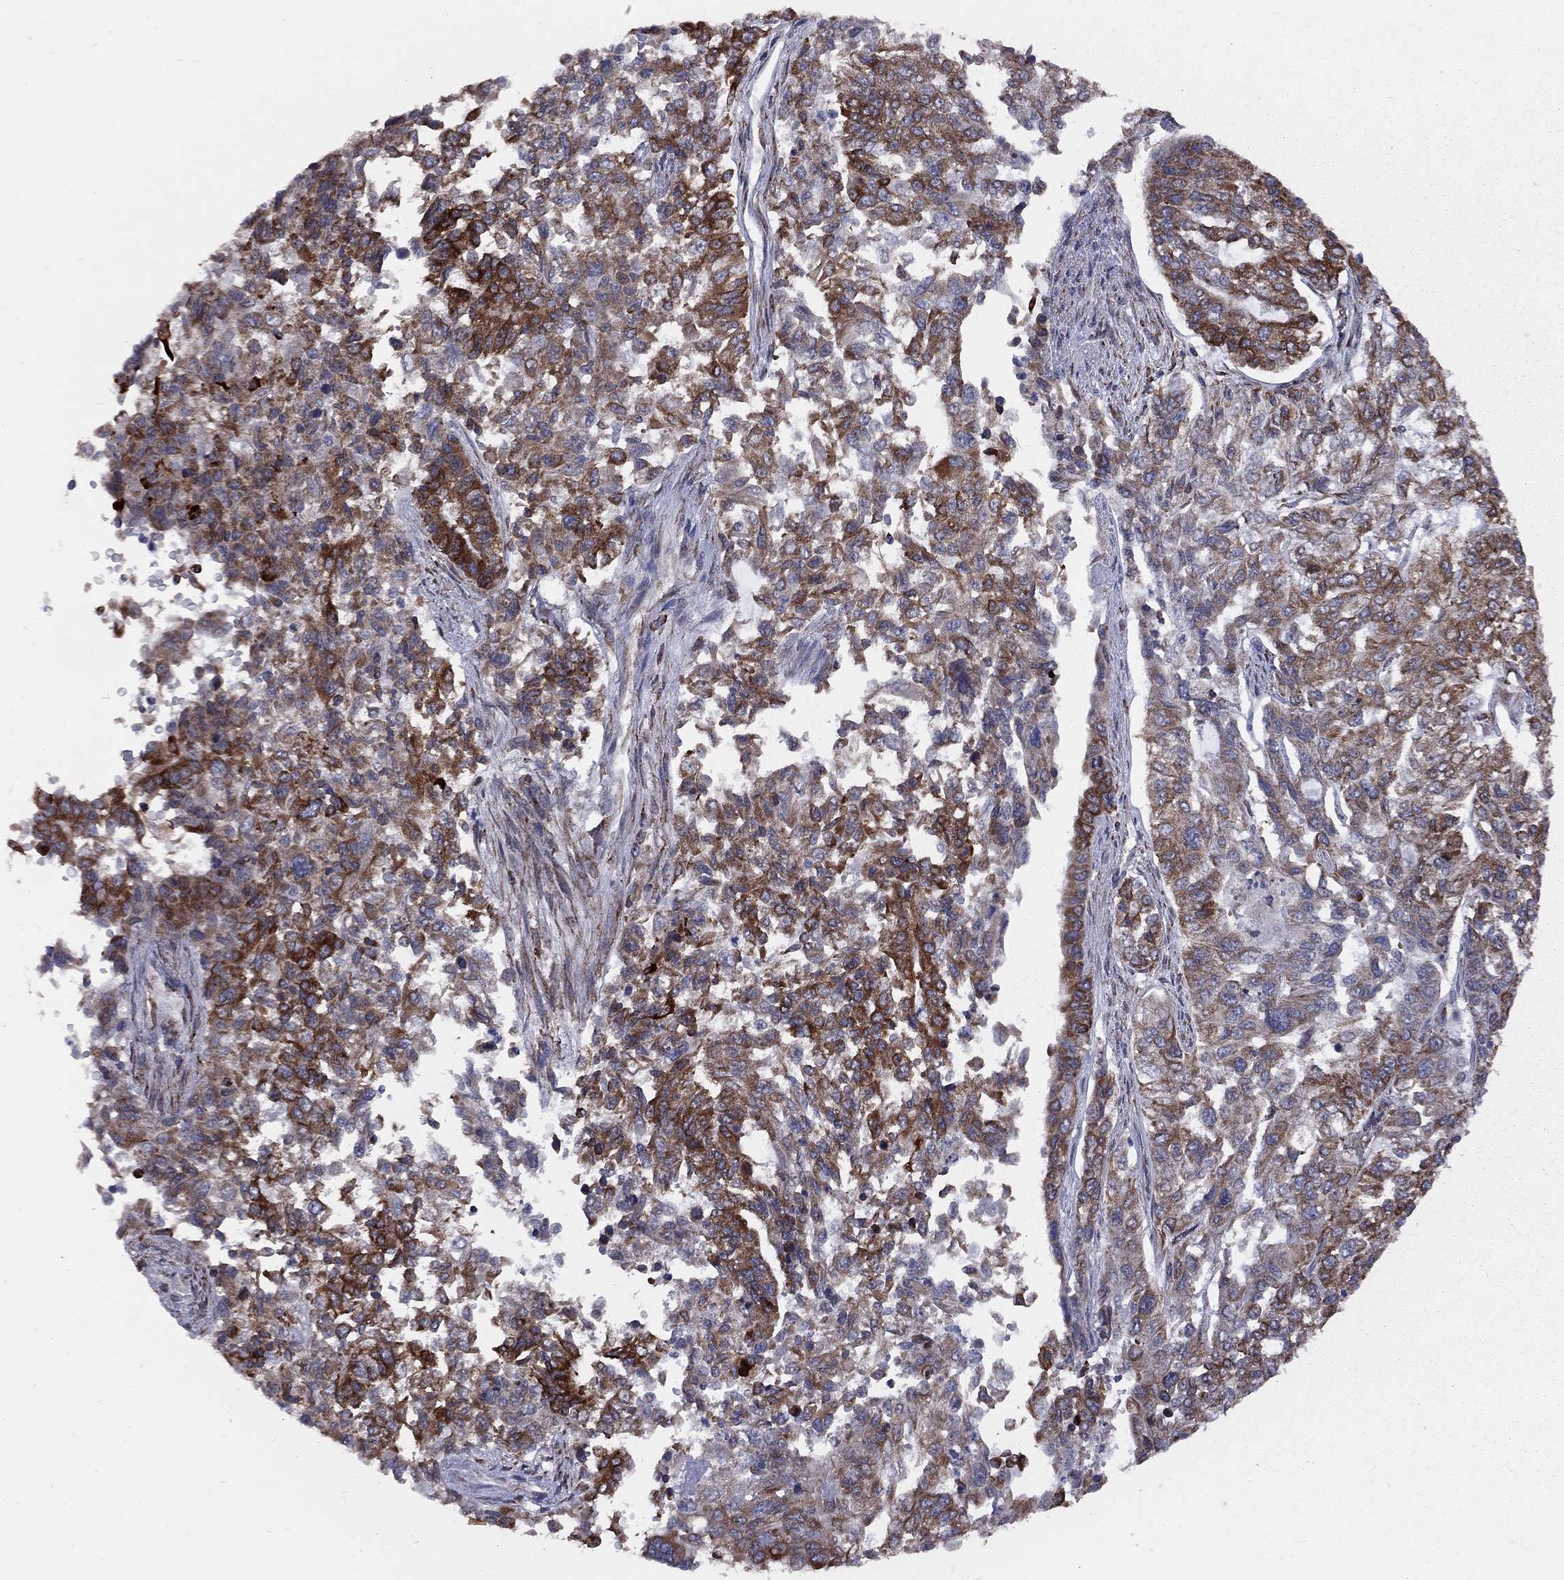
{"staining": {"intensity": "strong", "quantity": ">75%", "location": "cytoplasmic/membranous"}, "tissue": "endometrial cancer", "cell_type": "Tumor cells", "image_type": "cancer", "snomed": [{"axis": "morphology", "description": "Adenocarcinoma, NOS"}, {"axis": "topography", "description": "Uterus"}], "caption": "Strong cytoplasmic/membranous staining is present in approximately >75% of tumor cells in endometrial cancer (adenocarcinoma). The protein is stained brown, and the nuclei are stained in blue (DAB IHC with brightfield microscopy, high magnification).", "gene": "CLPTM1", "patient": {"sex": "female", "age": 59}}